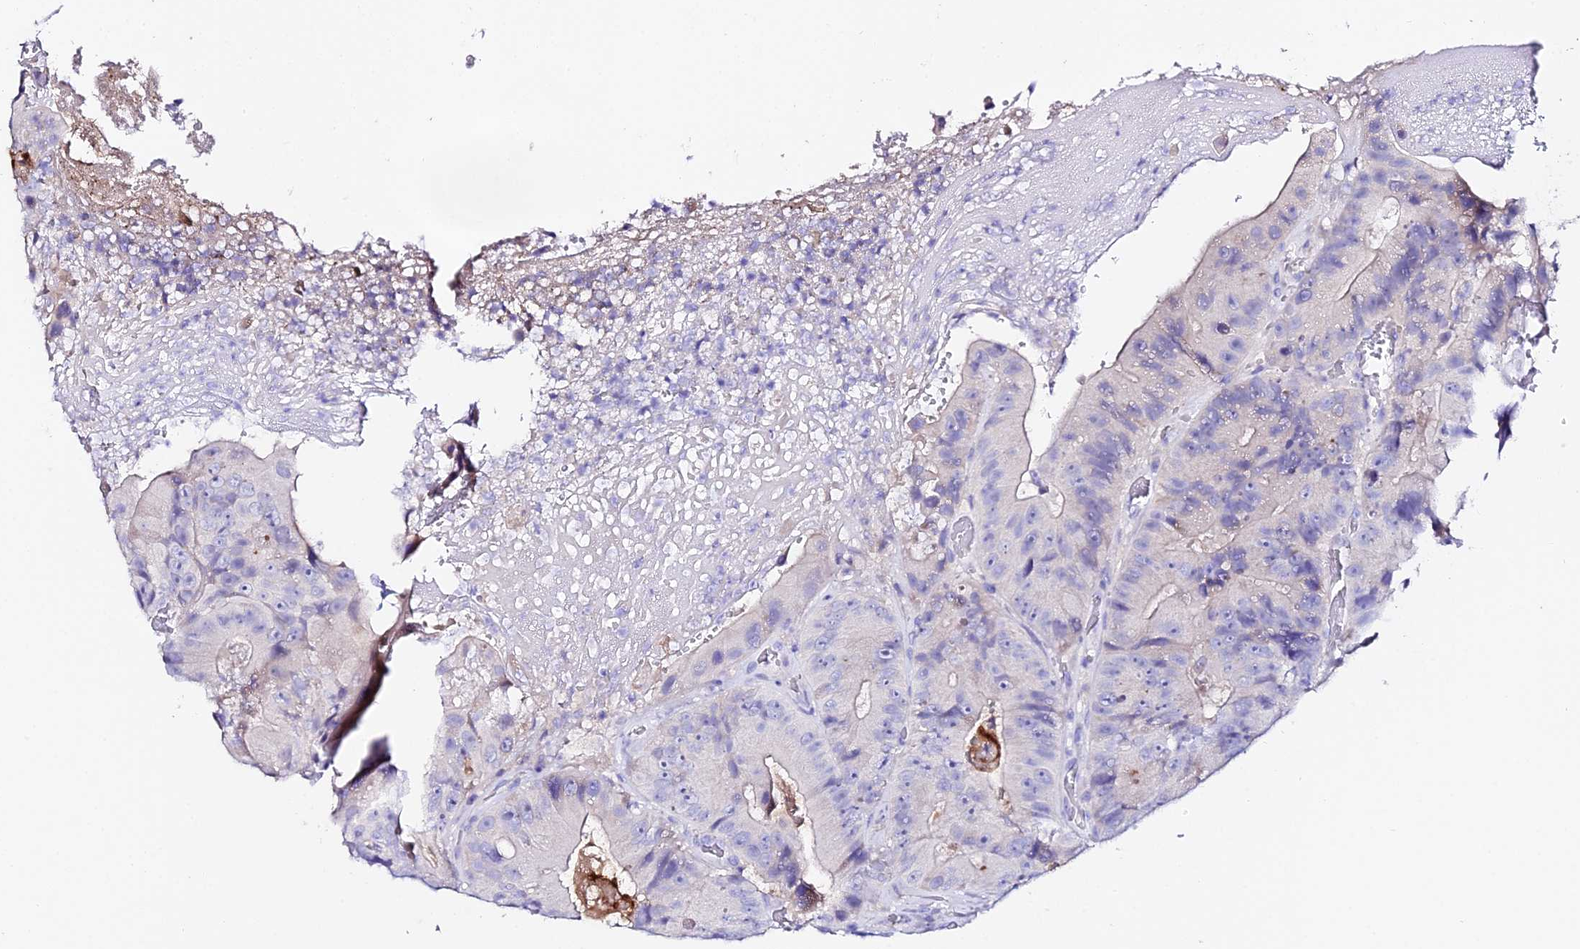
{"staining": {"intensity": "negative", "quantity": "none", "location": "none"}, "tissue": "colorectal cancer", "cell_type": "Tumor cells", "image_type": "cancer", "snomed": [{"axis": "morphology", "description": "Adenocarcinoma, NOS"}, {"axis": "topography", "description": "Colon"}], "caption": "A photomicrograph of human adenocarcinoma (colorectal) is negative for staining in tumor cells.", "gene": "TMEM117", "patient": {"sex": "female", "age": 86}}